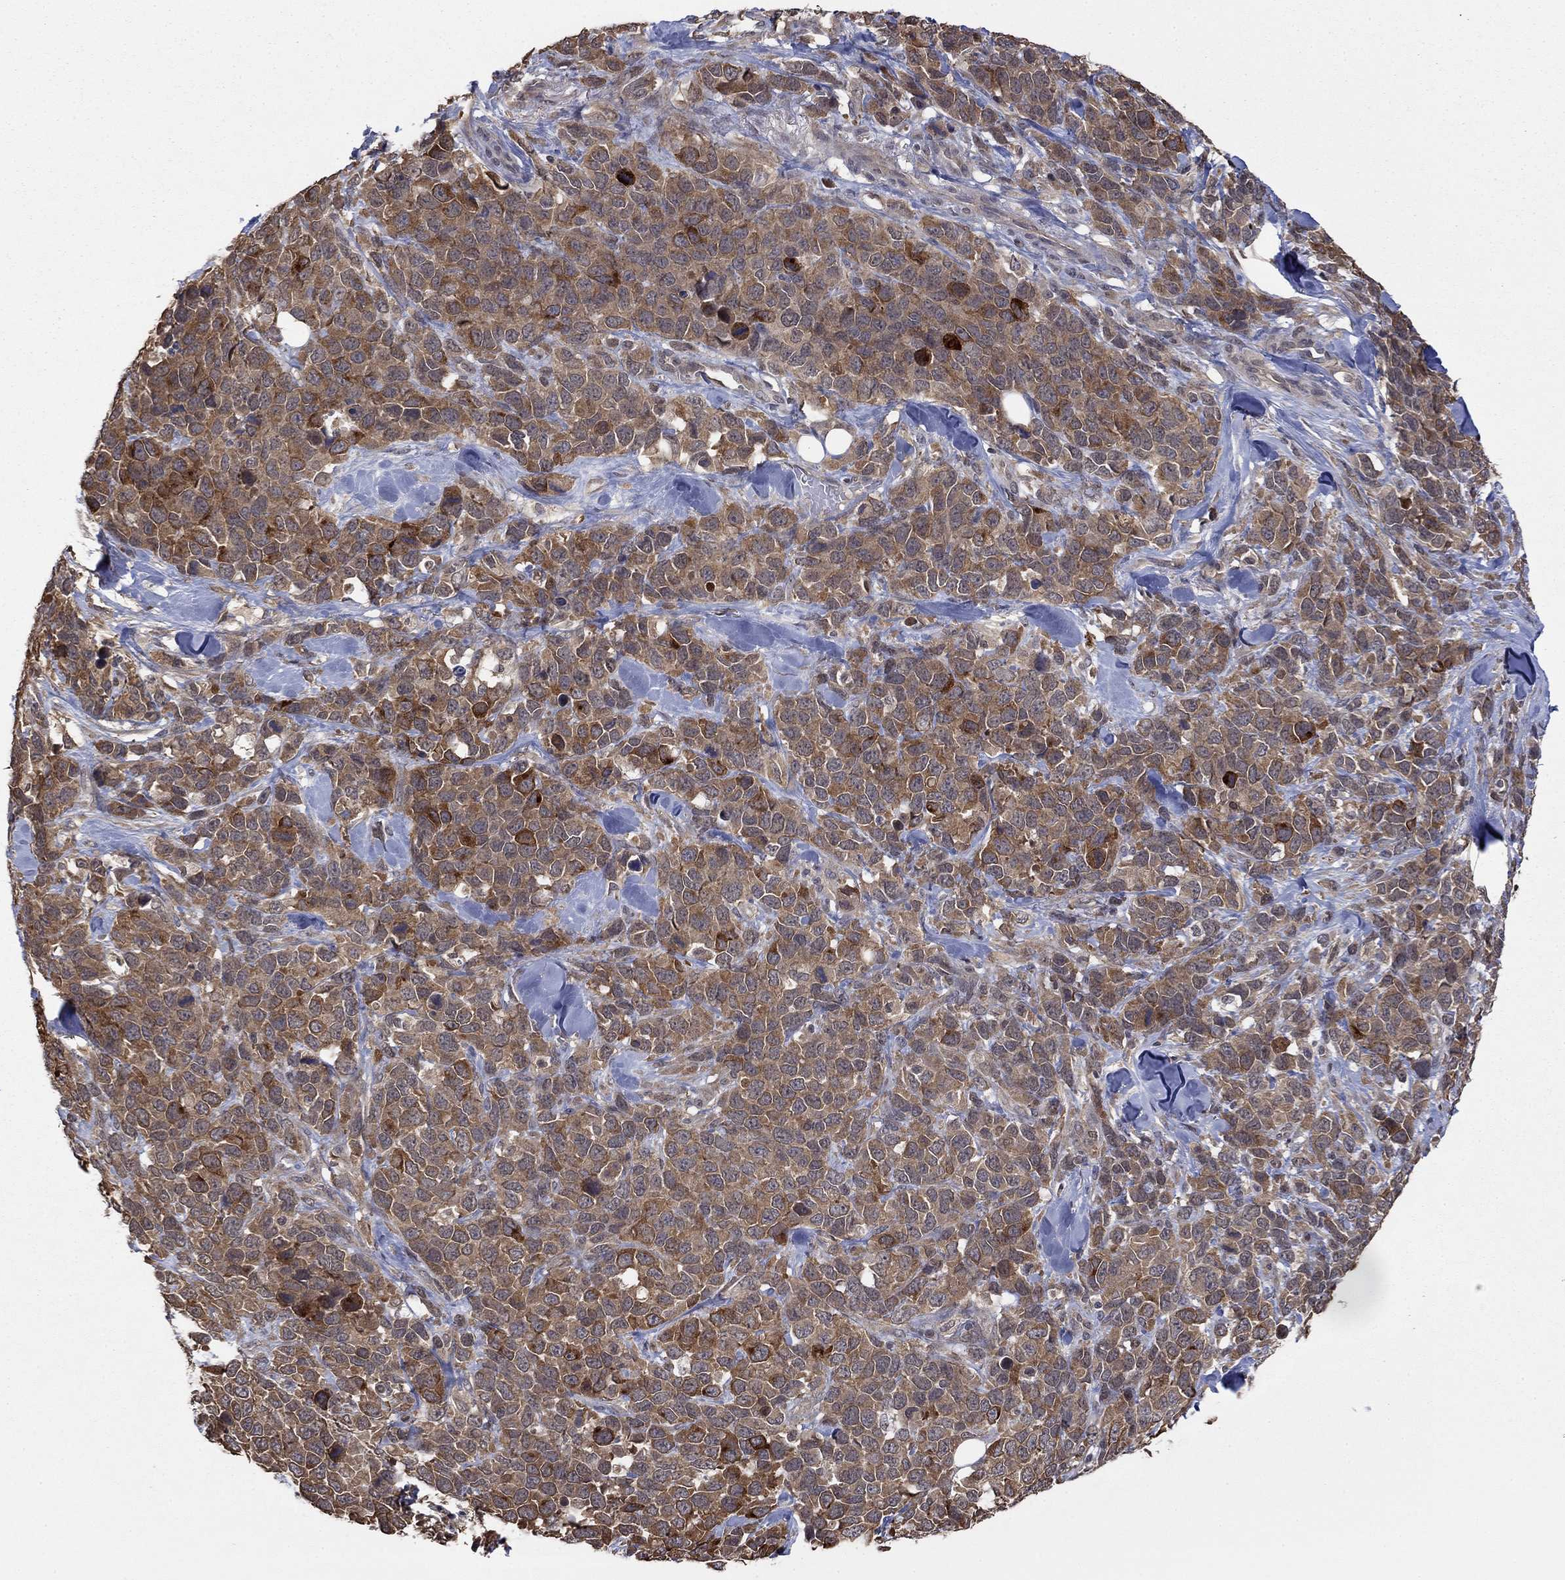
{"staining": {"intensity": "strong", "quantity": "<25%", "location": "cytoplasmic/membranous"}, "tissue": "melanoma", "cell_type": "Tumor cells", "image_type": "cancer", "snomed": [{"axis": "morphology", "description": "Malignant melanoma, Metastatic site"}, {"axis": "topography", "description": "Skin"}], "caption": "Human melanoma stained for a protein (brown) shows strong cytoplasmic/membranous positive staining in approximately <25% of tumor cells.", "gene": "RNF114", "patient": {"sex": "male", "age": 84}}